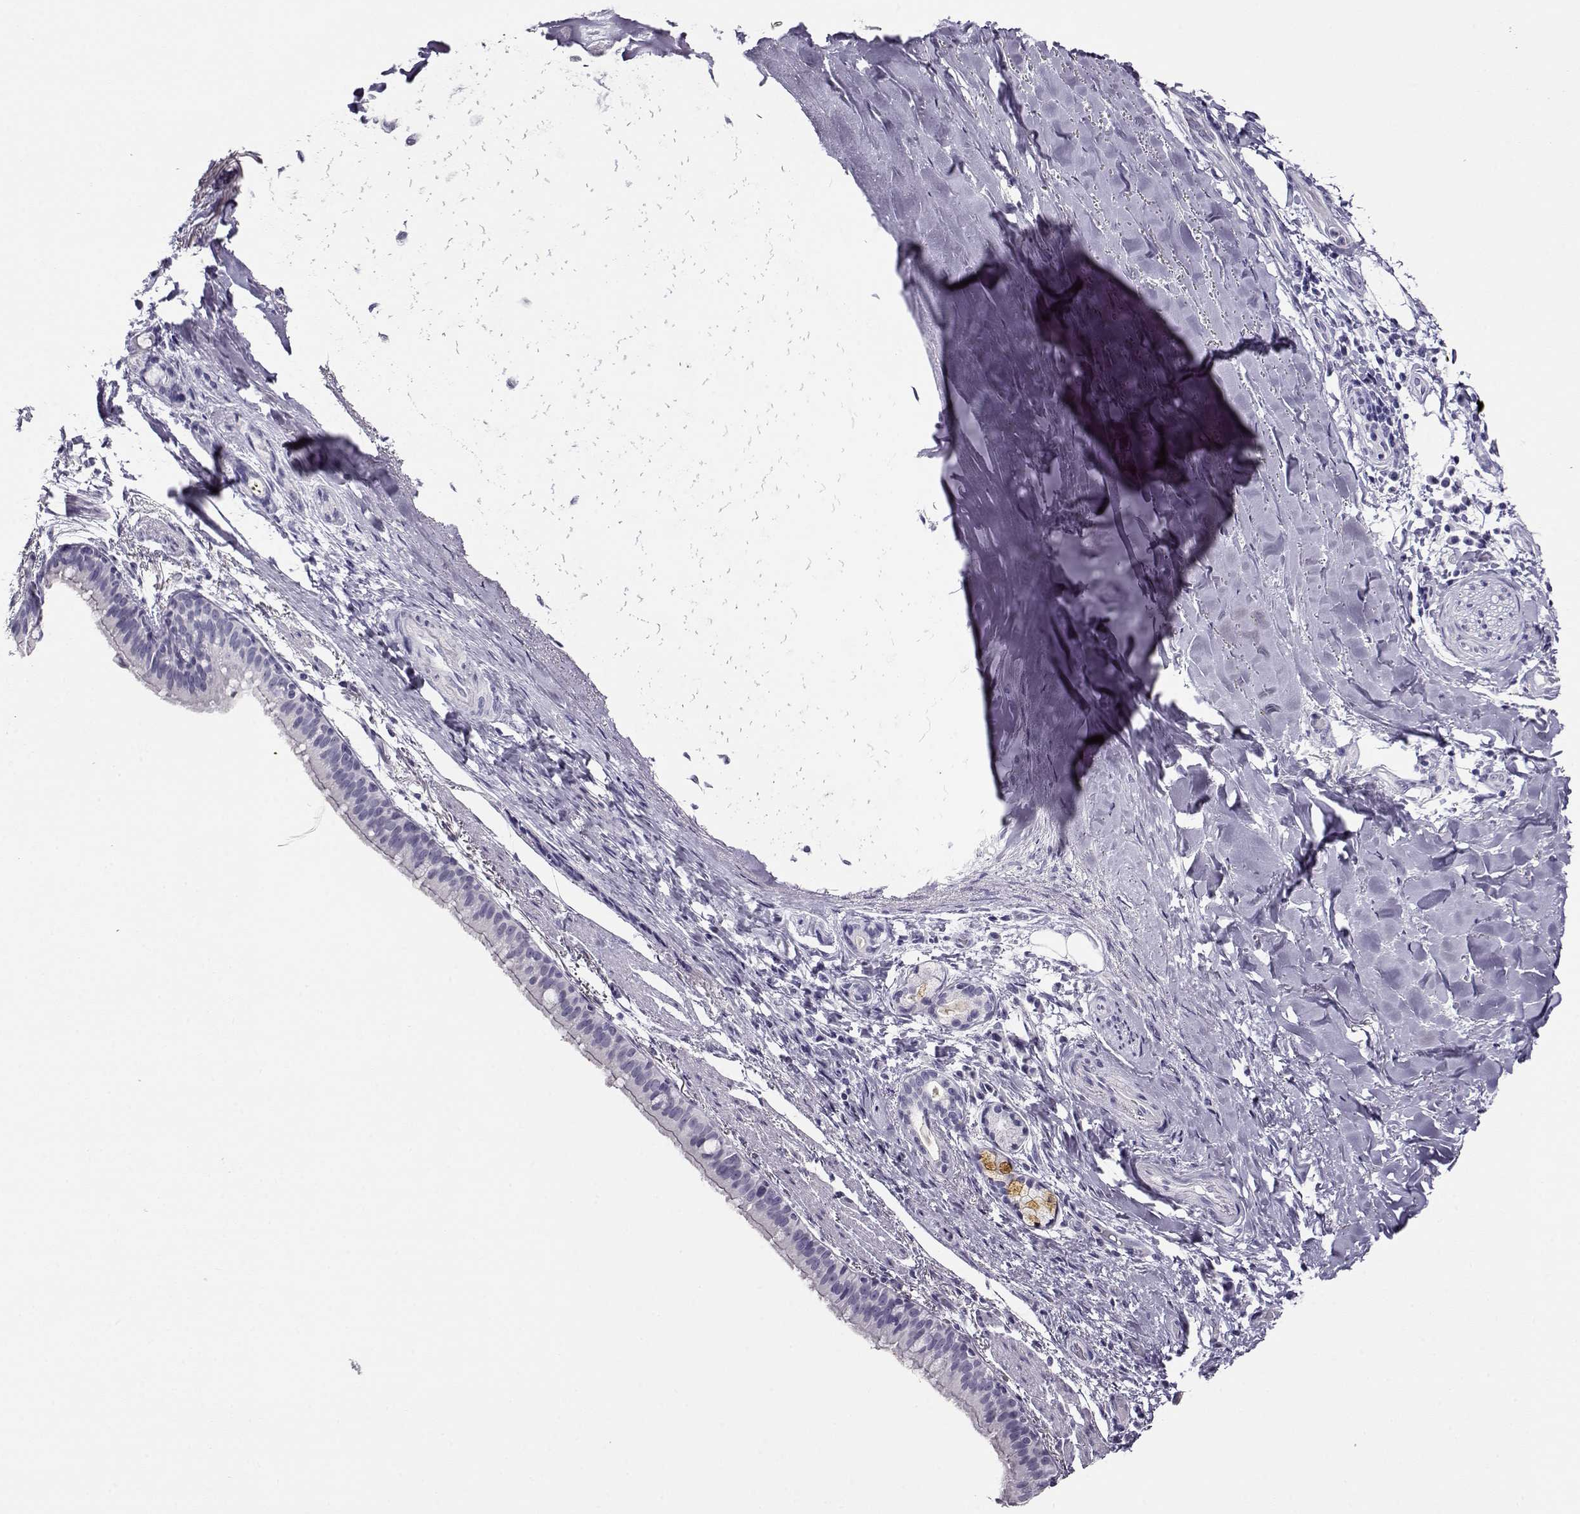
{"staining": {"intensity": "negative", "quantity": "none", "location": "none"}, "tissue": "bronchus", "cell_type": "Respiratory epithelial cells", "image_type": "normal", "snomed": [{"axis": "morphology", "description": "Normal tissue, NOS"}, {"axis": "morphology", "description": "Squamous cell carcinoma, NOS"}, {"axis": "topography", "description": "Bronchus"}, {"axis": "topography", "description": "Lung"}], "caption": "This is an IHC micrograph of benign human bronchus. There is no staining in respiratory epithelial cells.", "gene": "RHOXF2B", "patient": {"sex": "male", "age": 69}}